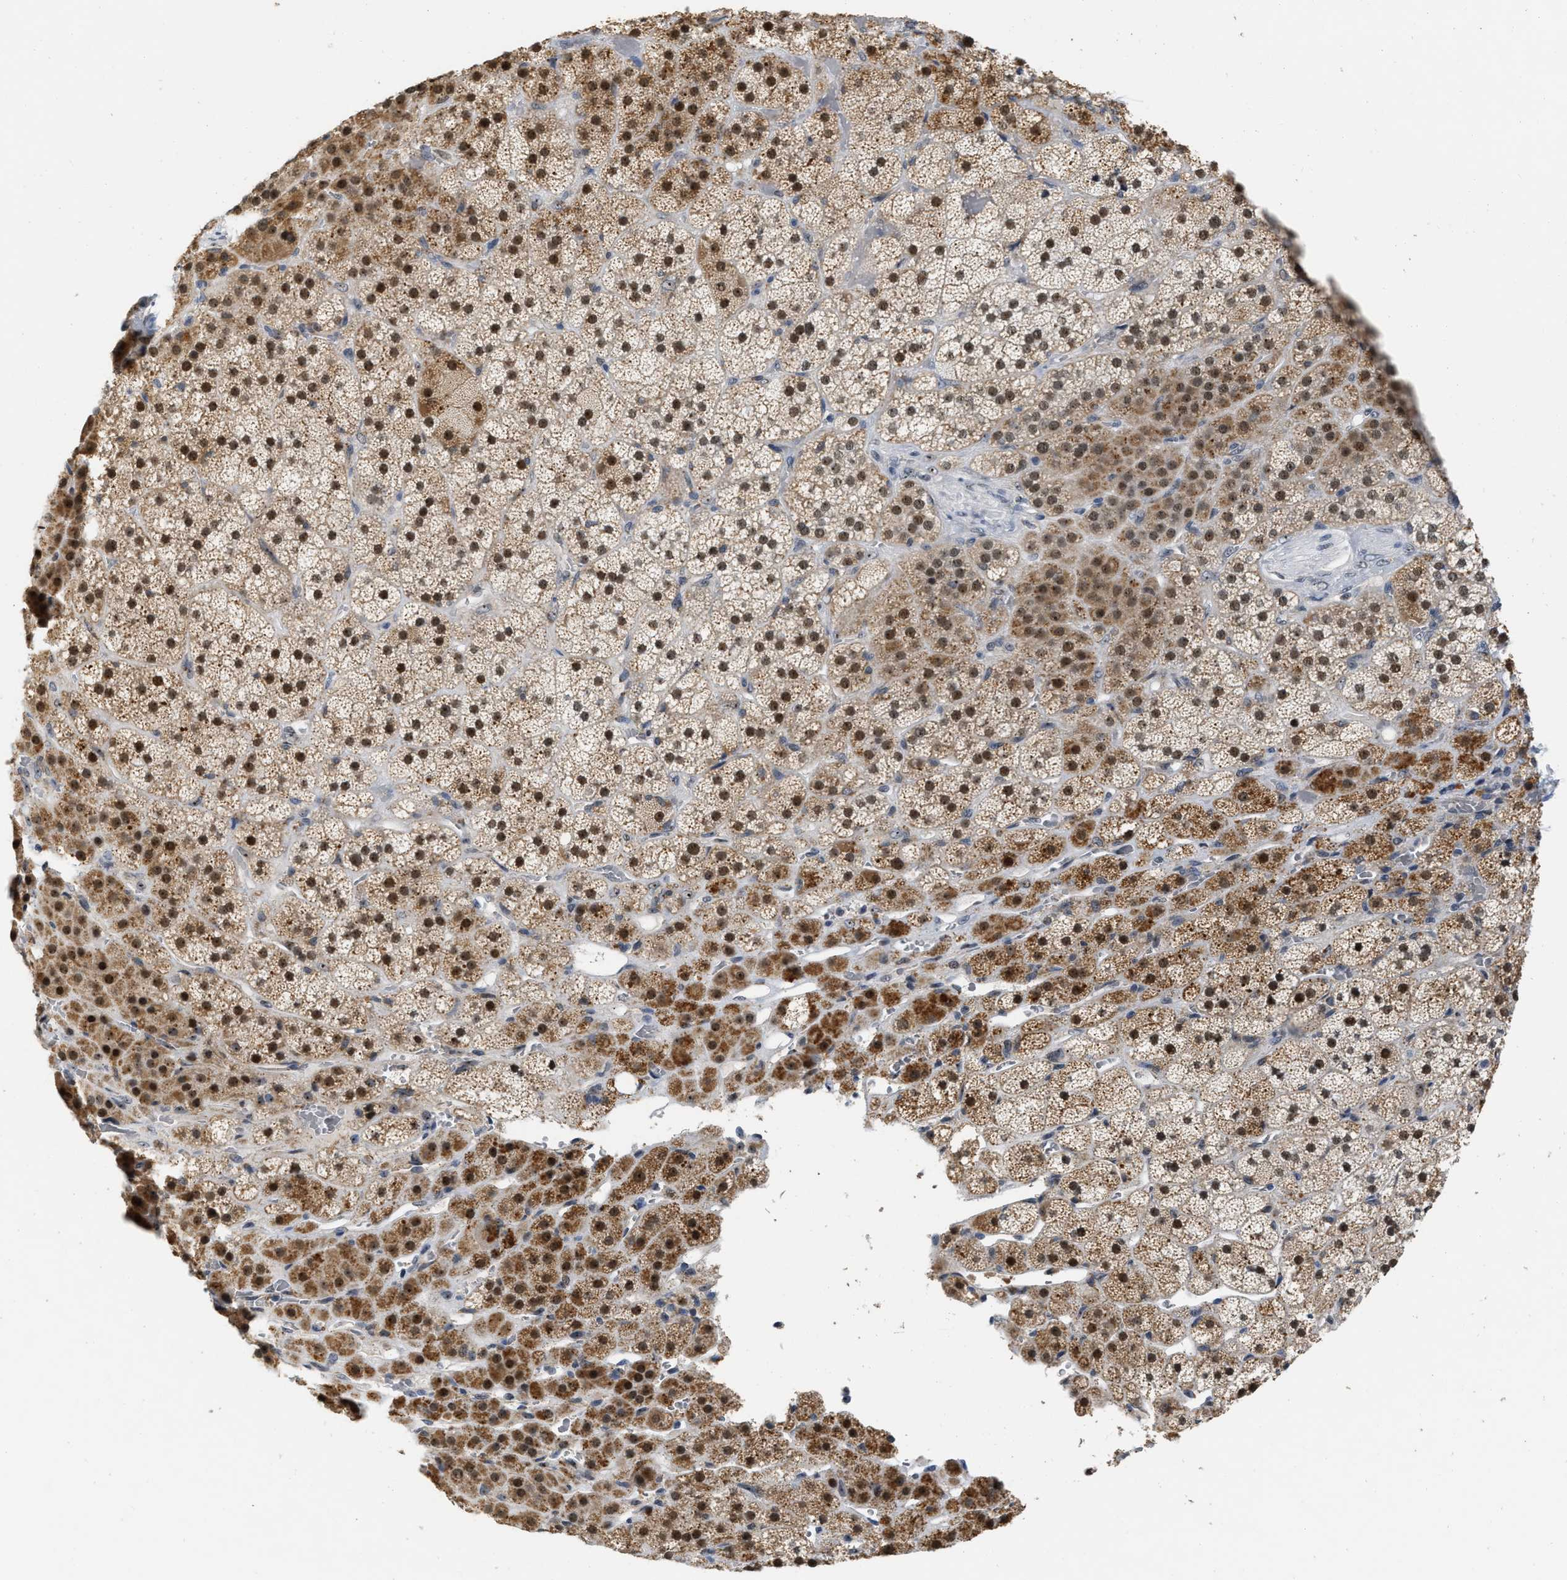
{"staining": {"intensity": "moderate", "quantity": ">75%", "location": "cytoplasmic/membranous,nuclear"}, "tissue": "adrenal gland", "cell_type": "Glandular cells", "image_type": "normal", "snomed": [{"axis": "morphology", "description": "Normal tissue, NOS"}, {"axis": "topography", "description": "Adrenal gland"}], "caption": "Immunohistochemical staining of benign human adrenal gland reveals >75% levels of moderate cytoplasmic/membranous,nuclear protein expression in about >75% of glandular cells. Nuclei are stained in blue.", "gene": "ELAC2", "patient": {"sex": "male", "age": 57}}